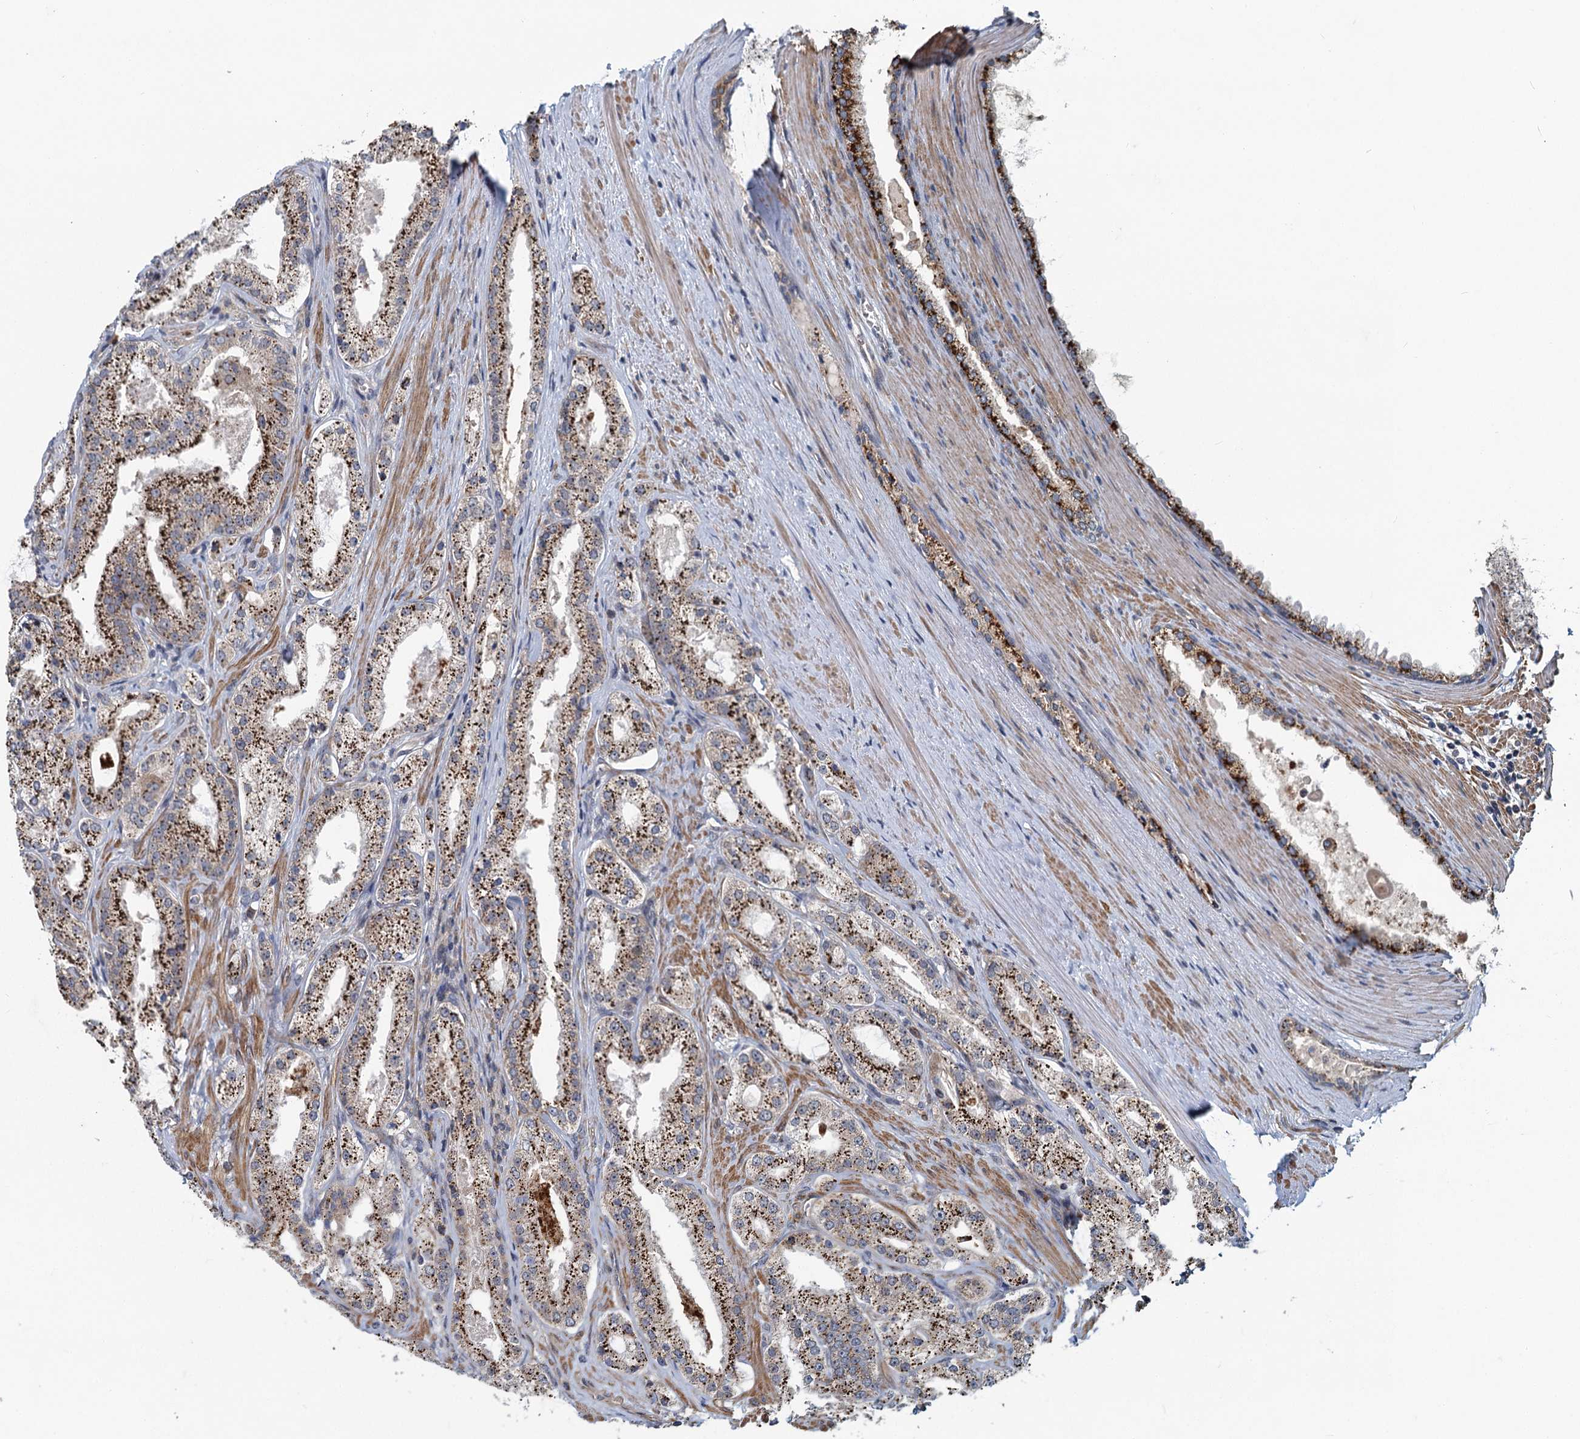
{"staining": {"intensity": "moderate", "quantity": ">75%", "location": "cytoplasmic/membranous"}, "tissue": "prostate cancer", "cell_type": "Tumor cells", "image_type": "cancer", "snomed": [{"axis": "morphology", "description": "Adenocarcinoma, Low grade"}, {"axis": "topography", "description": "Prostate"}], "caption": "There is medium levels of moderate cytoplasmic/membranous expression in tumor cells of low-grade adenocarcinoma (prostate), as demonstrated by immunohistochemical staining (brown color).", "gene": "ADCY2", "patient": {"sex": "male", "age": 69}}